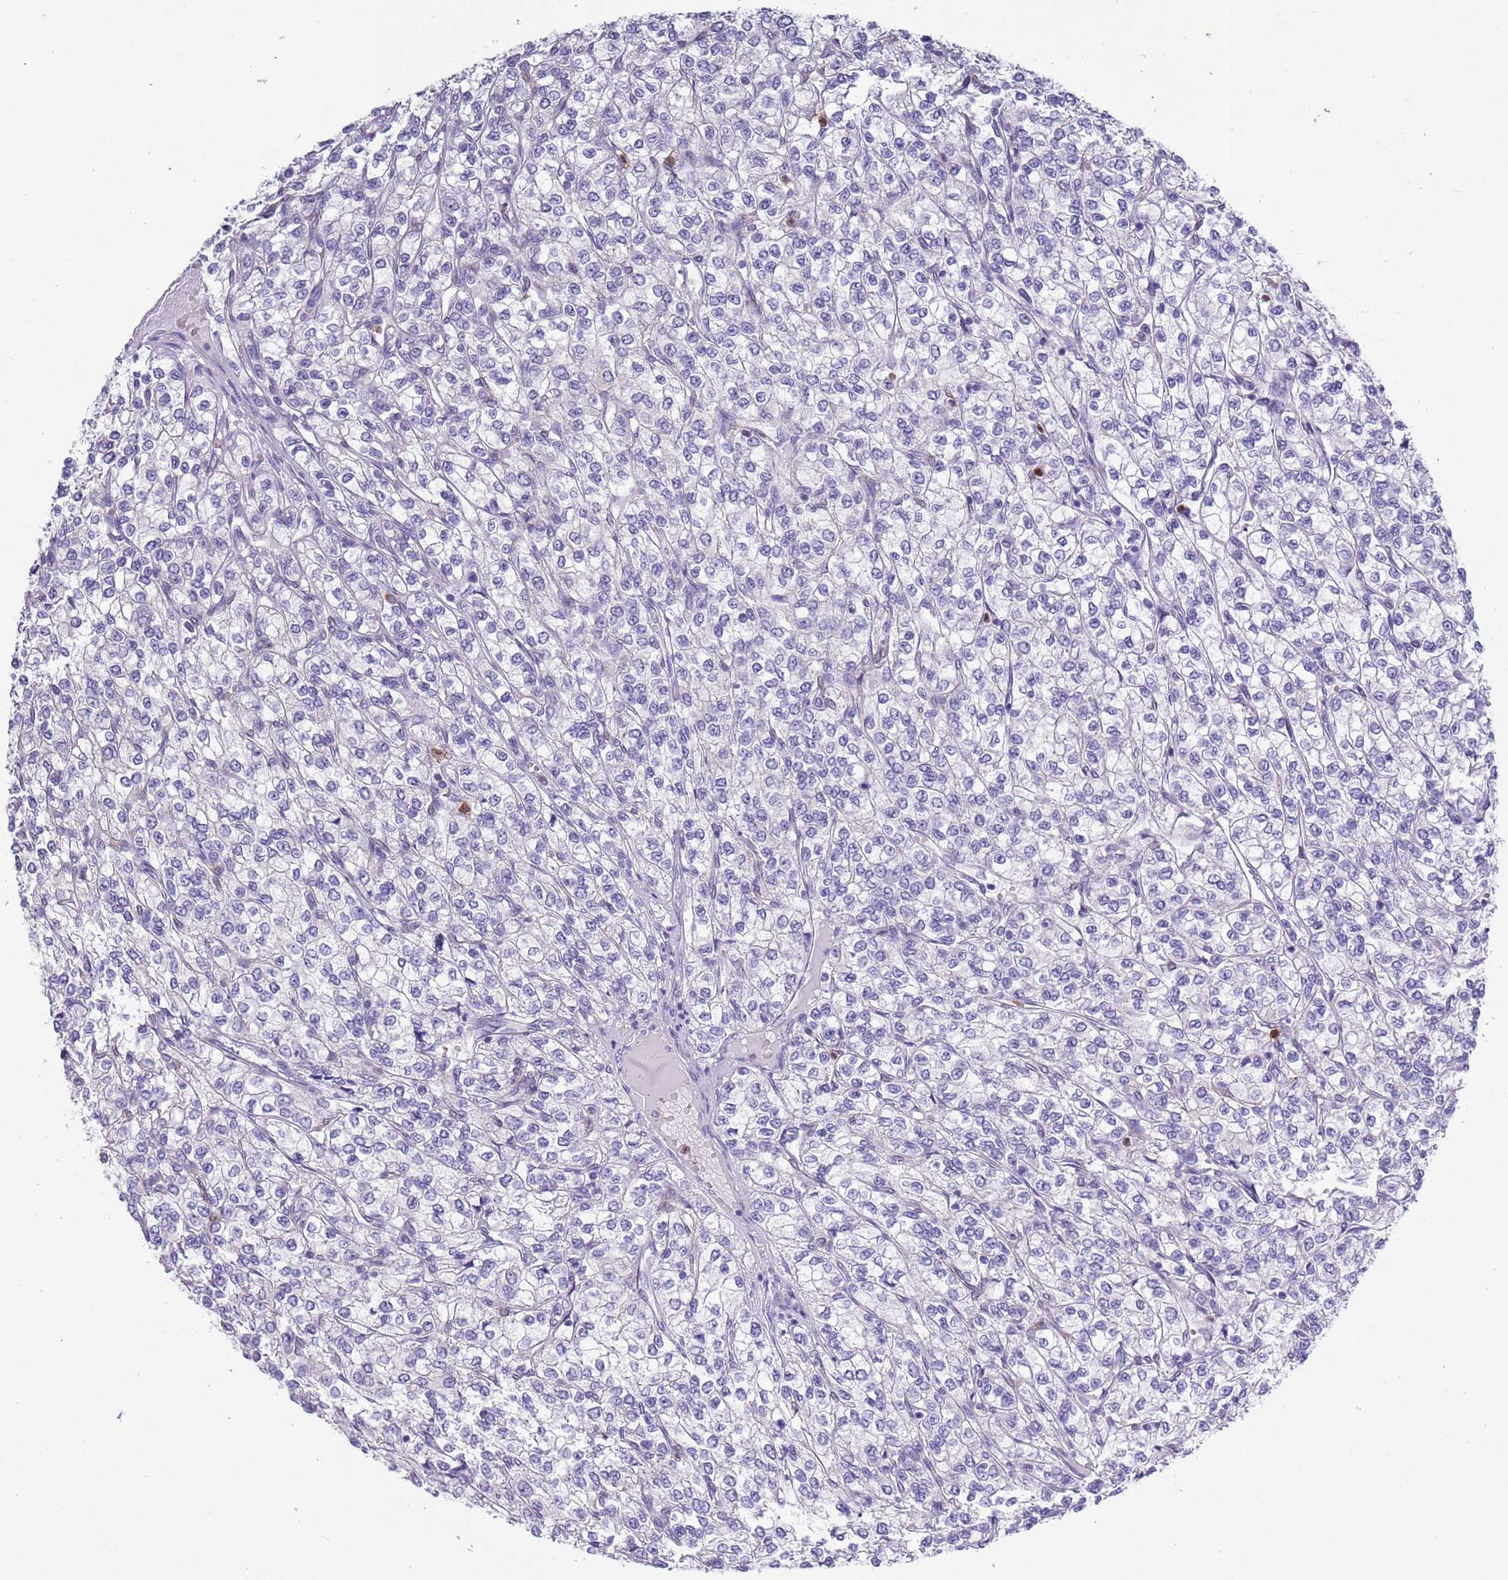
{"staining": {"intensity": "negative", "quantity": "none", "location": "none"}, "tissue": "renal cancer", "cell_type": "Tumor cells", "image_type": "cancer", "snomed": [{"axis": "morphology", "description": "Adenocarcinoma, NOS"}, {"axis": "topography", "description": "Kidney"}], "caption": "There is no significant positivity in tumor cells of renal cancer (adenocarcinoma).", "gene": "ZFP2", "patient": {"sex": "male", "age": 80}}